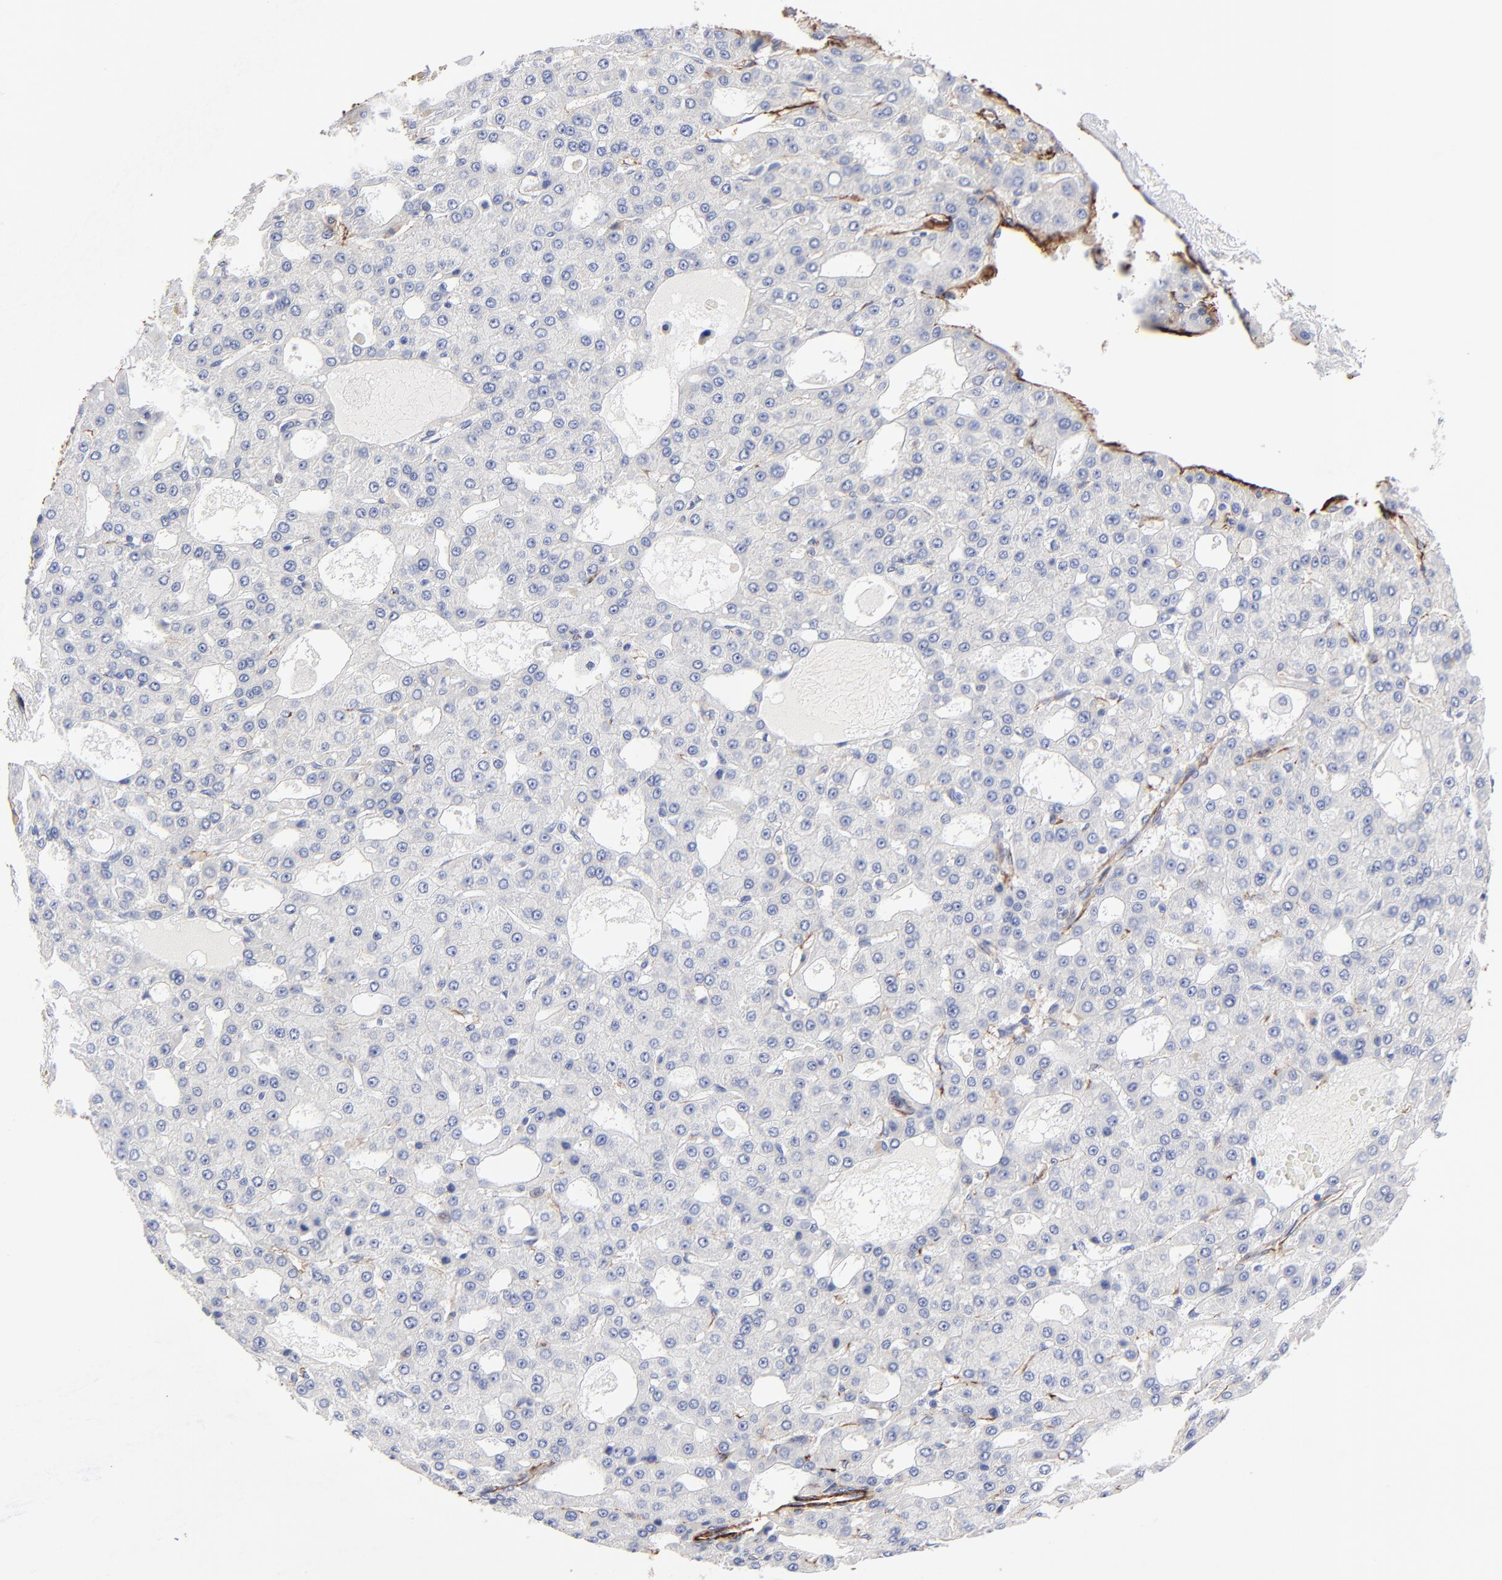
{"staining": {"intensity": "negative", "quantity": "none", "location": "none"}, "tissue": "liver cancer", "cell_type": "Tumor cells", "image_type": "cancer", "snomed": [{"axis": "morphology", "description": "Carcinoma, Hepatocellular, NOS"}, {"axis": "topography", "description": "Liver"}], "caption": "Tumor cells show no significant staining in hepatocellular carcinoma (liver).", "gene": "FBLN2", "patient": {"sex": "male", "age": 47}}